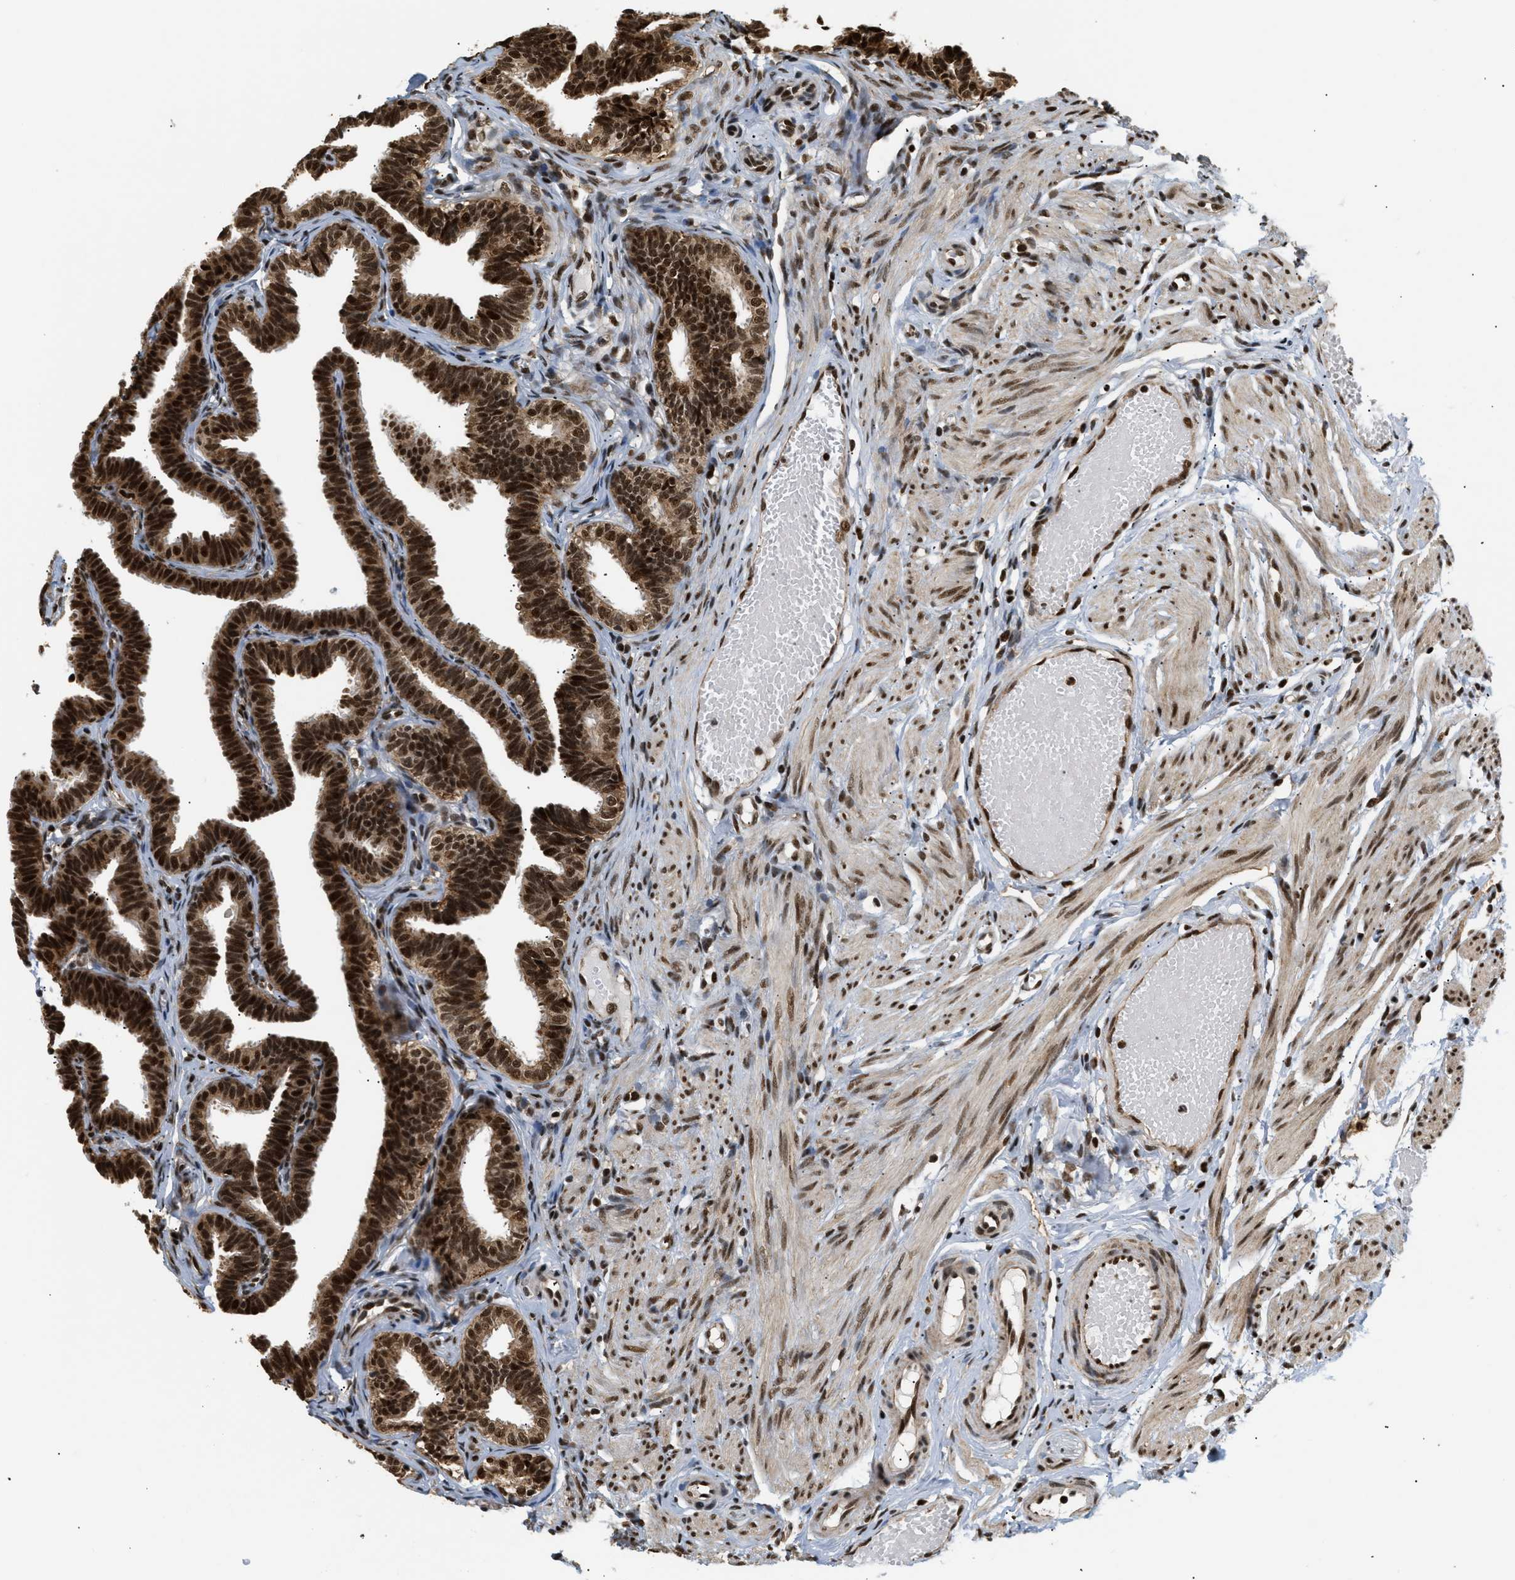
{"staining": {"intensity": "strong", "quantity": ">75%", "location": "cytoplasmic/membranous,nuclear"}, "tissue": "fallopian tube", "cell_type": "Glandular cells", "image_type": "normal", "snomed": [{"axis": "morphology", "description": "Normal tissue, NOS"}, {"axis": "topography", "description": "Fallopian tube"}, {"axis": "topography", "description": "Ovary"}], "caption": "Brown immunohistochemical staining in unremarkable human fallopian tube displays strong cytoplasmic/membranous,nuclear positivity in approximately >75% of glandular cells. (DAB (3,3'-diaminobenzidine) IHC with brightfield microscopy, high magnification).", "gene": "RBM5", "patient": {"sex": "female", "age": 23}}